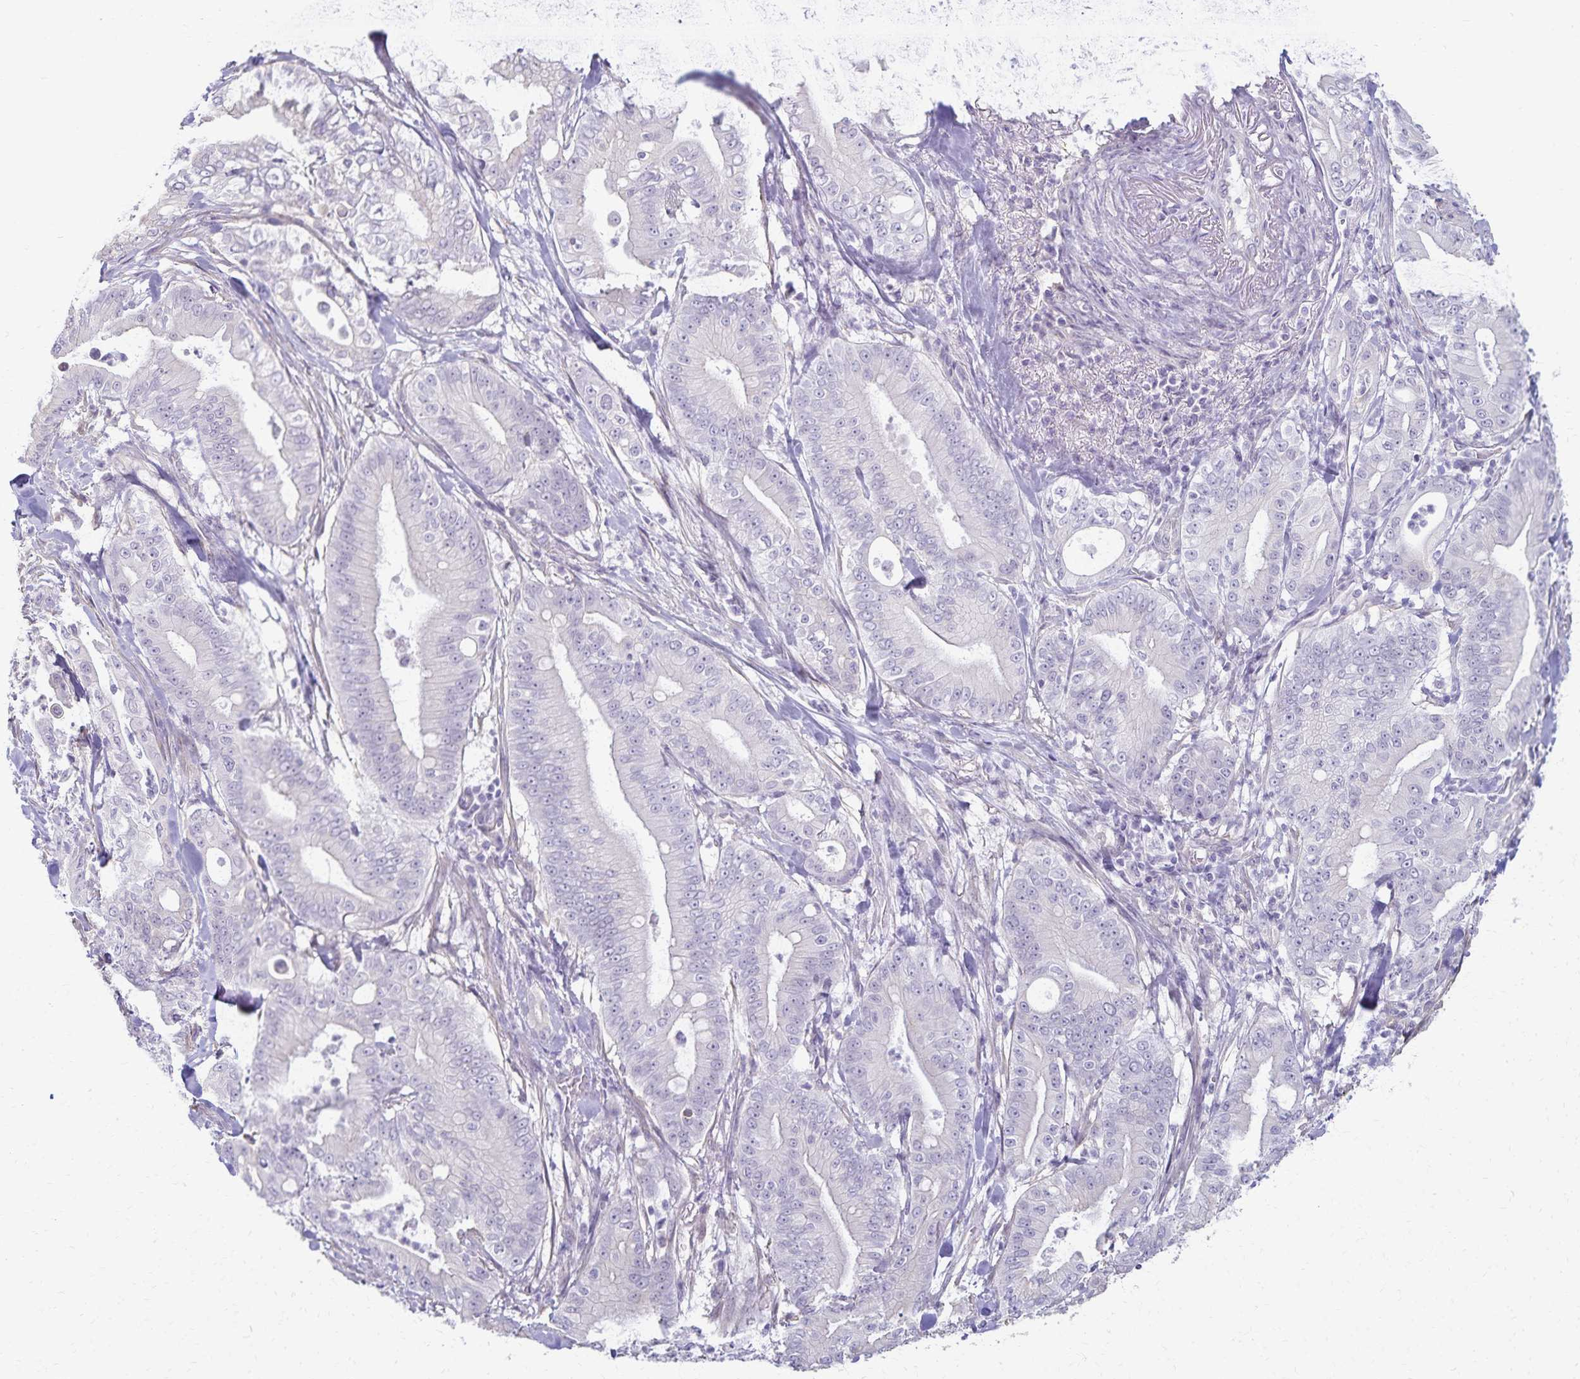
{"staining": {"intensity": "negative", "quantity": "none", "location": "none"}, "tissue": "pancreatic cancer", "cell_type": "Tumor cells", "image_type": "cancer", "snomed": [{"axis": "morphology", "description": "Adenocarcinoma, NOS"}, {"axis": "topography", "description": "Pancreas"}], "caption": "DAB immunohistochemical staining of human pancreatic cancer (adenocarcinoma) demonstrates no significant positivity in tumor cells.", "gene": "KISS1", "patient": {"sex": "male", "age": 71}}